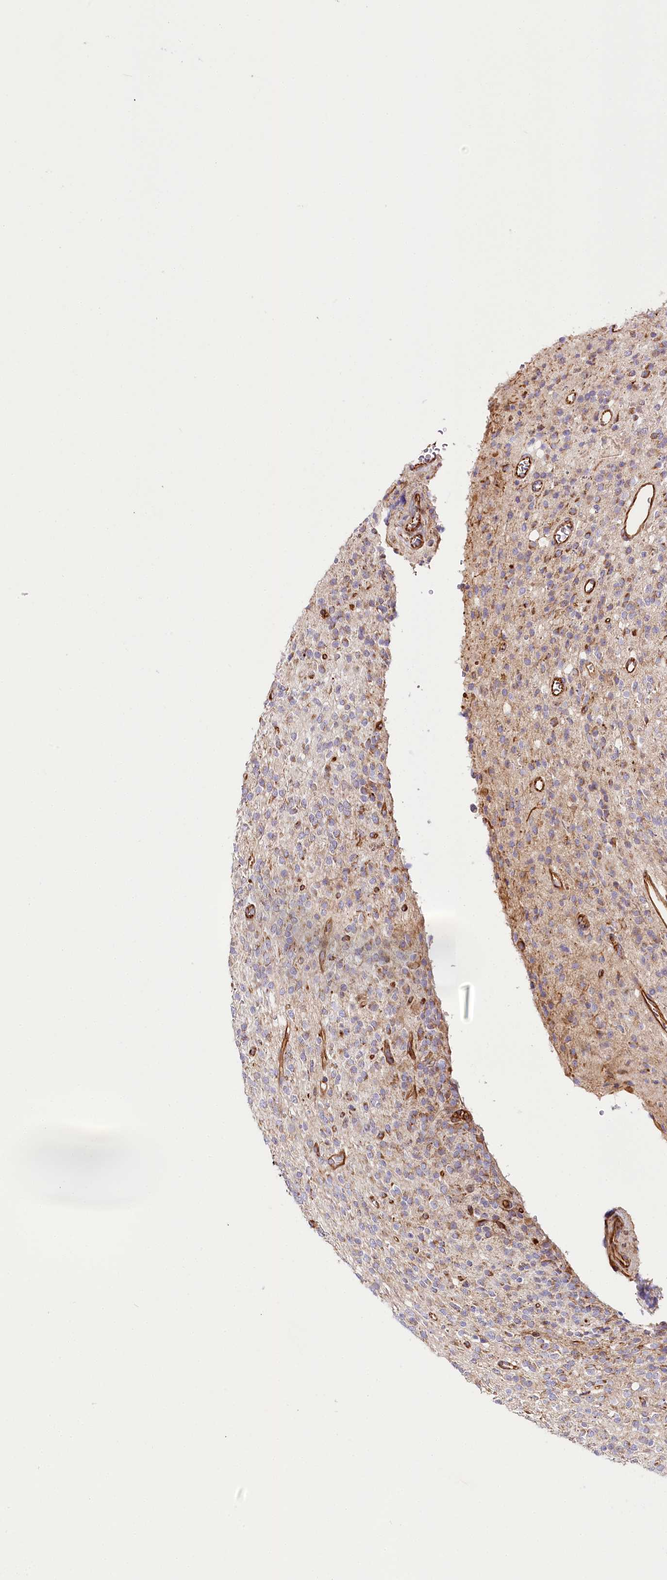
{"staining": {"intensity": "weak", "quantity": "25%-75%", "location": "cytoplasmic/membranous"}, "tissue": "glioma", "cell_type": "Tumor cells", "image_type": "cancer", "snomed": [{"axis": "morphology", "description": "Glioma, malignant, High grade"}, {"axis": "topography", "description": "Brain"}], "caption": "Brown immunohistochemical staining in human high-grade glioma (malignant) demonstrates weak cytoplasmic/membranous expression in about 25%-75% of tumor cells.", "gene": "THUMPD3", "patient": {"sex": "male", "age": 34}}